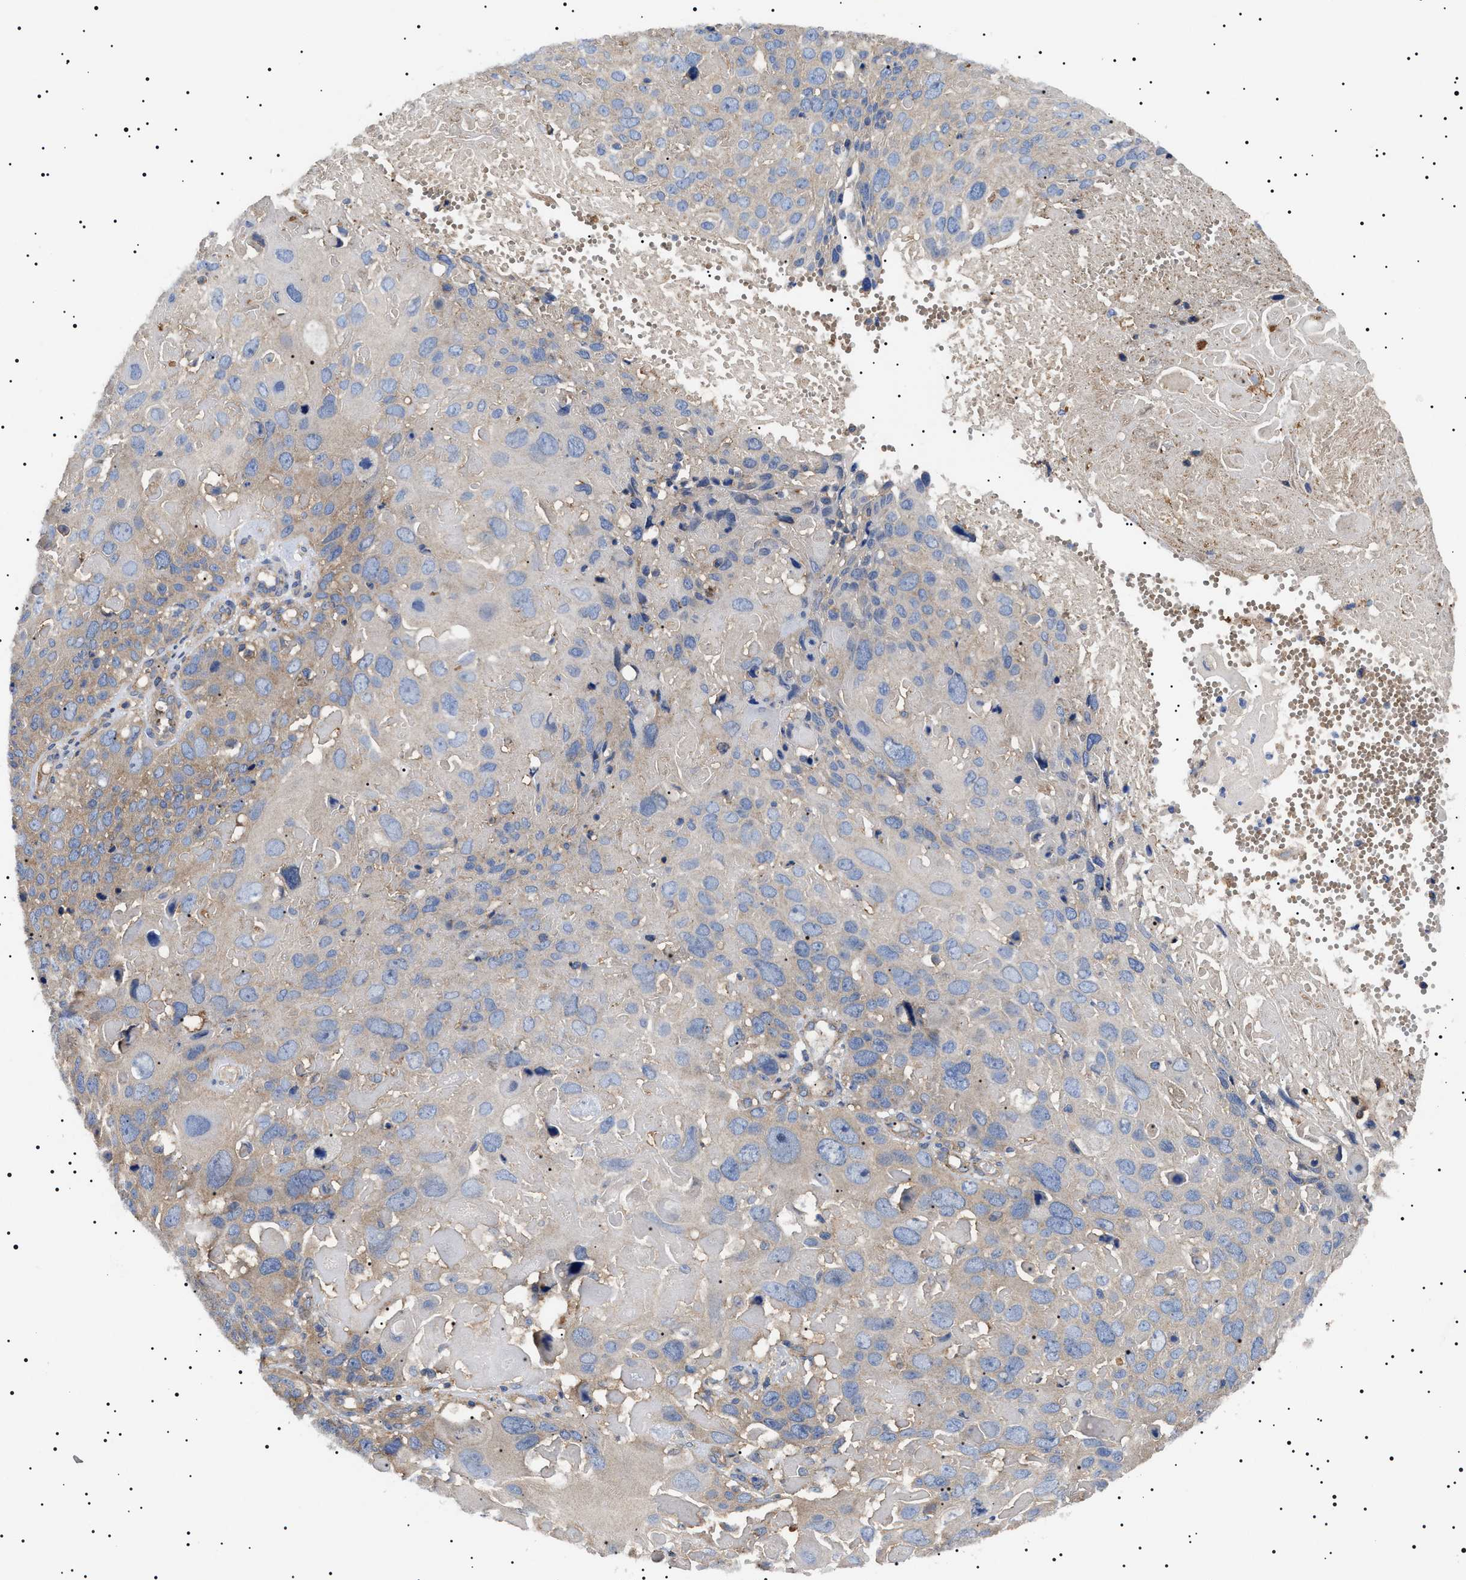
{"staining": {"intensity": "weak", "quantity": "25%-75%", "location": "cytoplasmic/membranous"}, "tissue": "cervical cancer", "cell_type": "Tumor cells", "image_type": "cancer", "snomed": [{"axis": "morphology", "description": "Squamous cell carcinoma, NOS"}, {"axis": "topography", "description": "Cervix"}], "caption": "Cervical cancer stained with immunohistochemistry reveals weak cytoplasmic/membranous staining in about 25%-75% of tumor cells. (IHC, brightfield microscopy, high magnification).", "gene": "TPP2", "patient": {"sex": "female", "age": 74}}